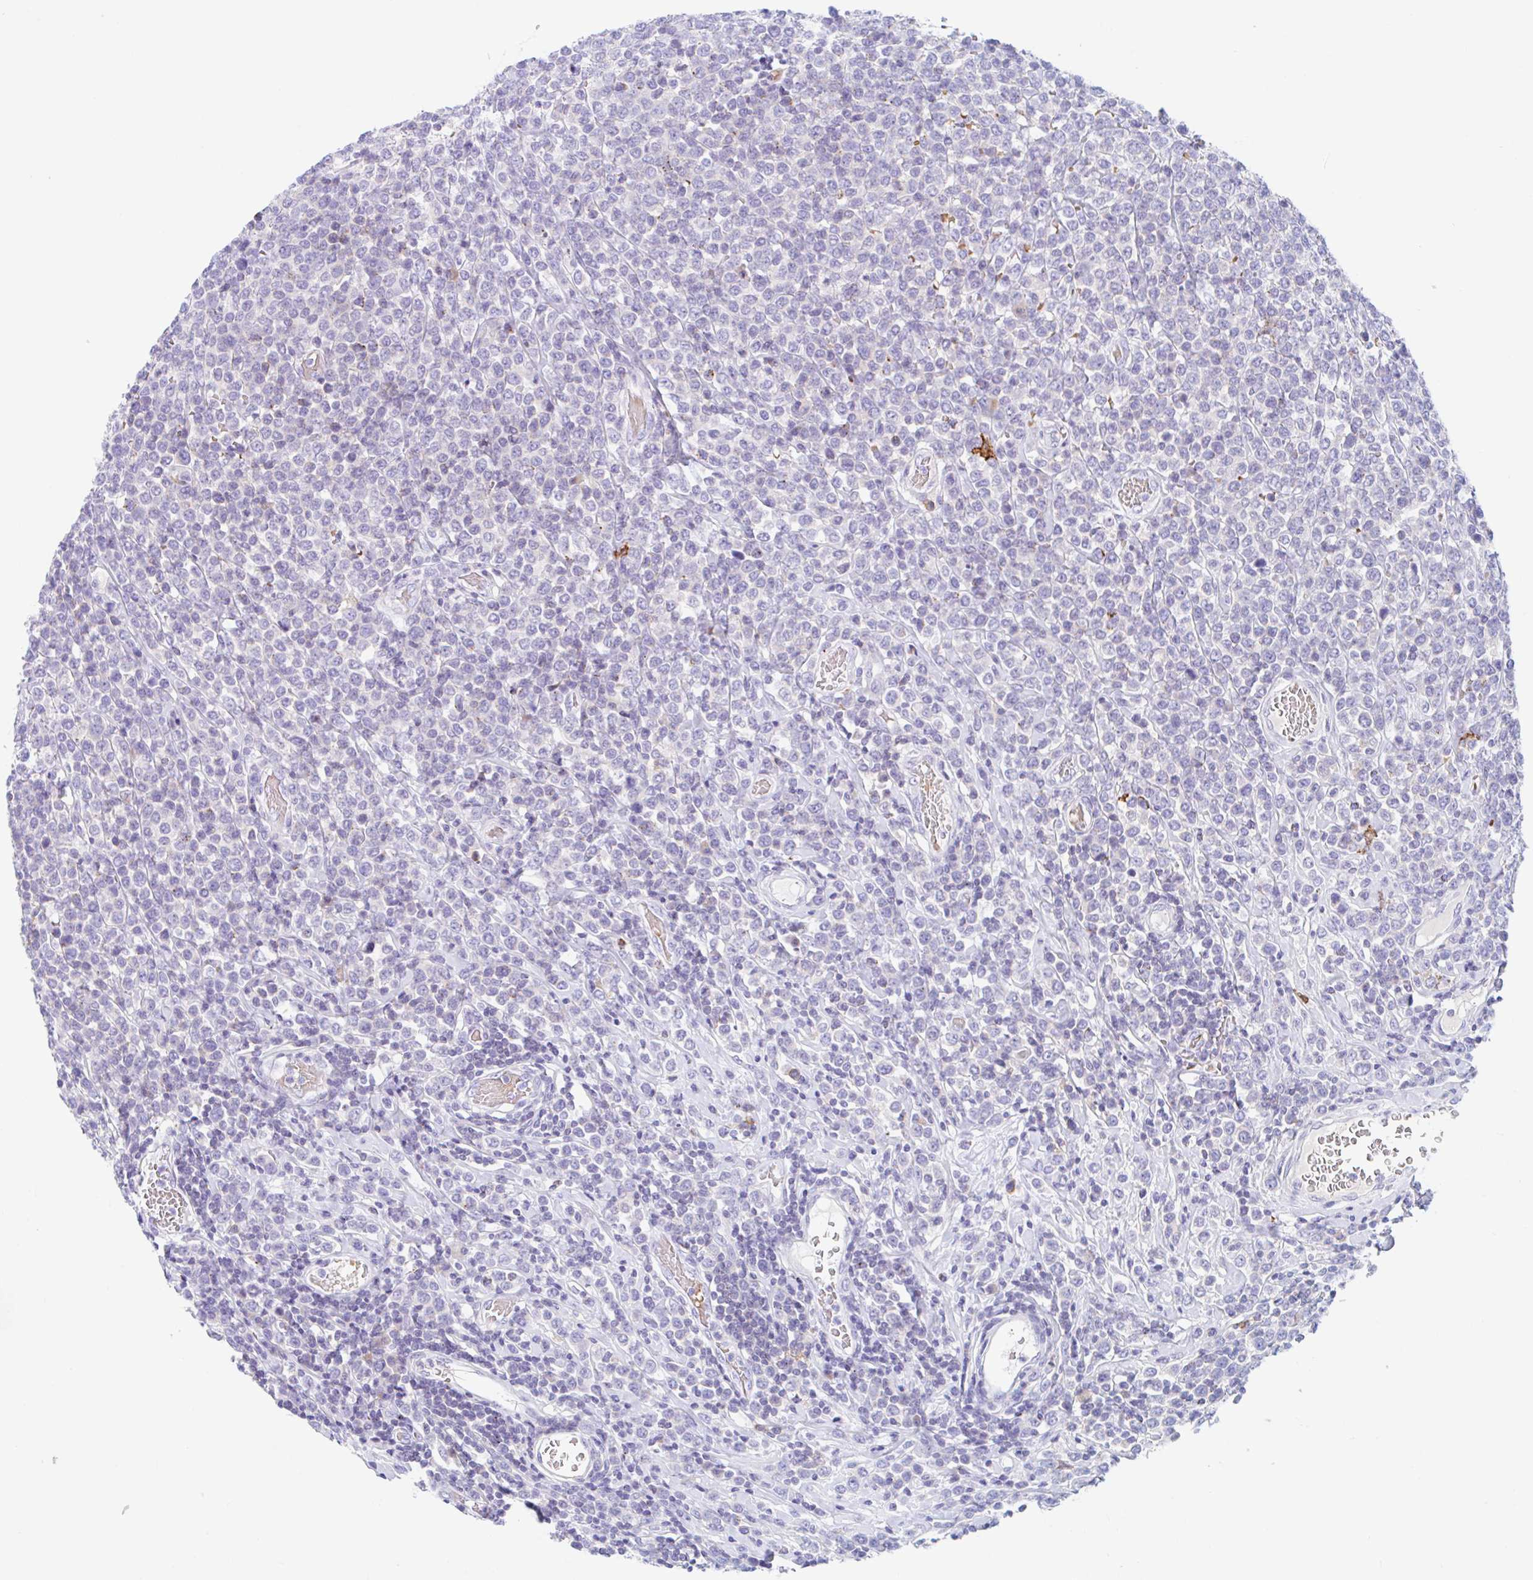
{"staining": {"intensity": "negative", "quantity": "none", "location": "none"}, "tissue": "lymphoma", "cell_type": "Tumor cells", "image_type": "cancer", "snomed": [{"axis": "morphology", "description": "Malignant lymphoma, non-Hodgkin's type, High grade"}, {"axis": "topography", "description": "Soft tissue"}], "caption": "This is an immunohistochemistry micrograph of malignant lymphoma, non-Hodgkin's type (high-grade). There is no expression in tumor cells.", "gene": "ANKRD9", "patient": {"sex": "female", "age": 56}}